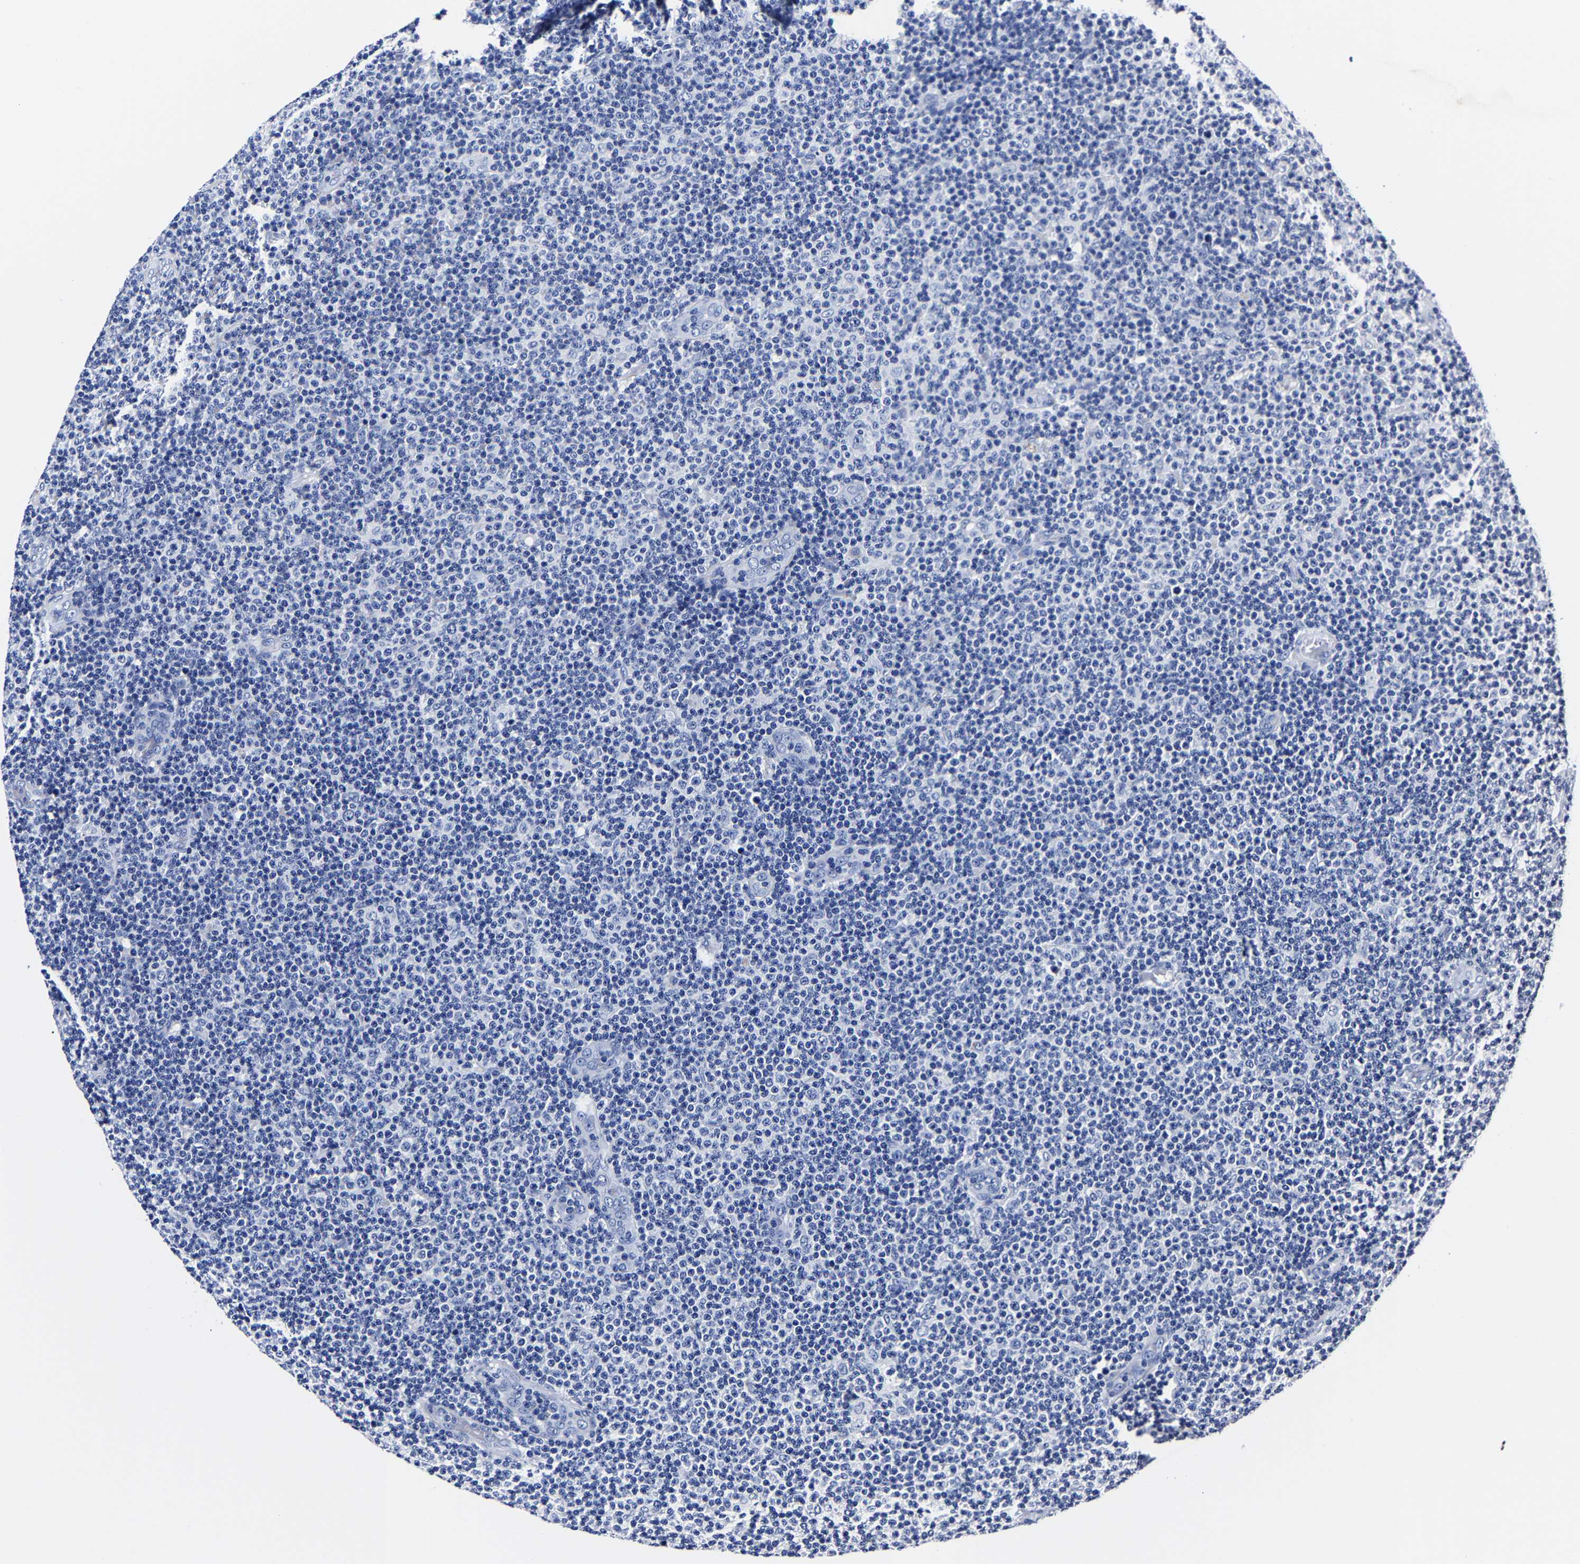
{"staining": {"intensity": "negative", "quantity": "none", "location": "none"}, "tissue": "lymphoma", "cell_type": "Tumor cells", "image_type": "cancer", "snomed": [{"axis": "morphology", "description": "Malignant lymphoma, non-Hodgkin's type, Low grade"}, {"axis": "topography", "description": "Lymph node"}], "caption": "Image shows no significant protein expression in tumor cells of low-grade malignant lymphoma, non-Hodgkin's type.", "gene": "CPA2", "patient": {"sex": "male", "age": 83}}